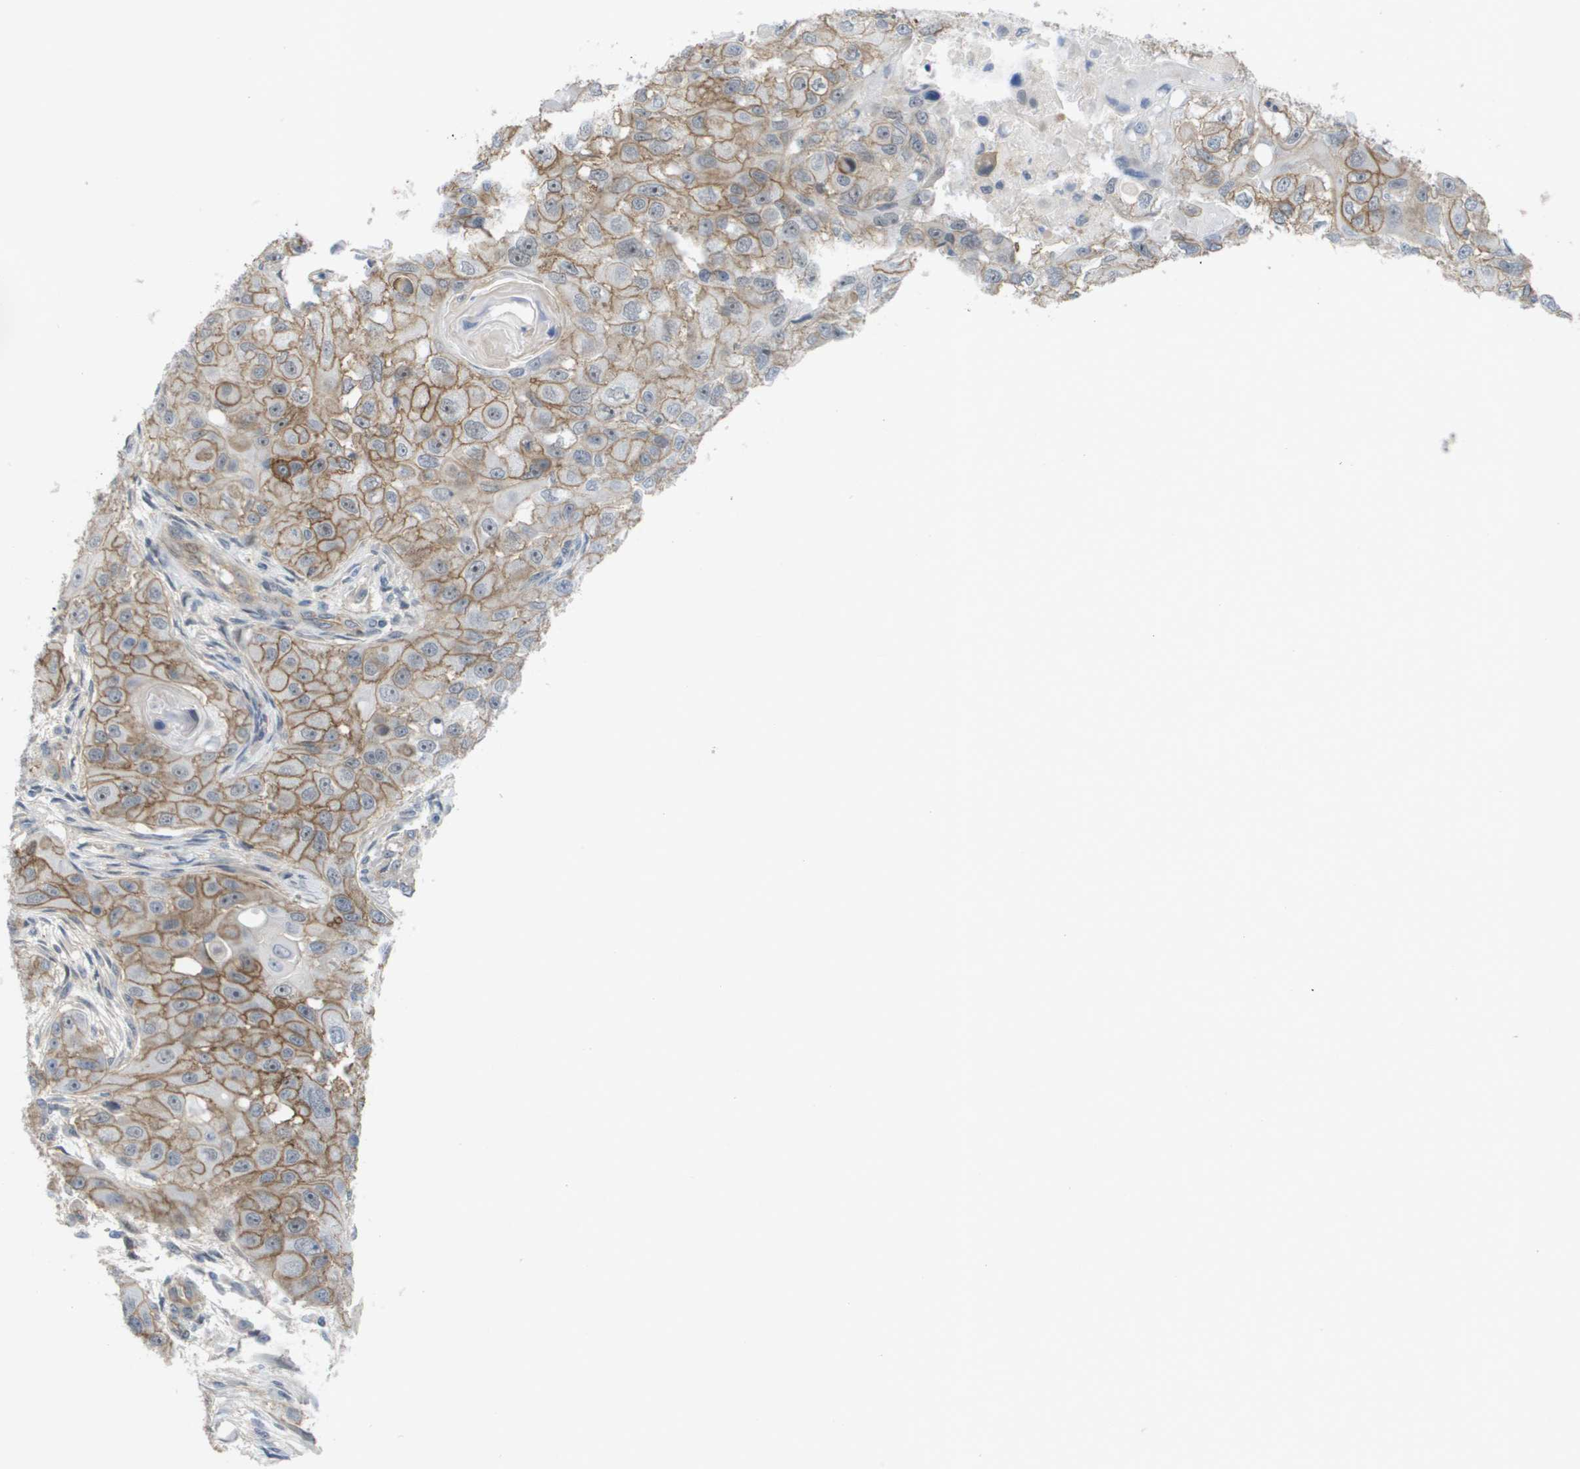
{"staining": {"intensity": "moderate", "quantity": ">75%", "location": "cytoplasmic/membranous"}, "tissue": "head and neck cancer", "cell_type": "Tumor cells", "image_type": "cancer", "snomed": [{"axis": "morphology", "description": "Normal tissue, NOS"}, {"axis": "morphology", "description": "Squamous cell carcinoma, NOS"}, {"axis": "topography", "description": "Skeletal muscle"}, {"axis": "topography", "description": "Head-Neck"}], "caption": "Human head and neck cancer stained for a protein (brown) reveals moderate cytoplasmic/membranous positive expression in approximately >75% of tumor cells.", "gene": "MTARC2", "patient": {"sex": "male", "age": 51}}